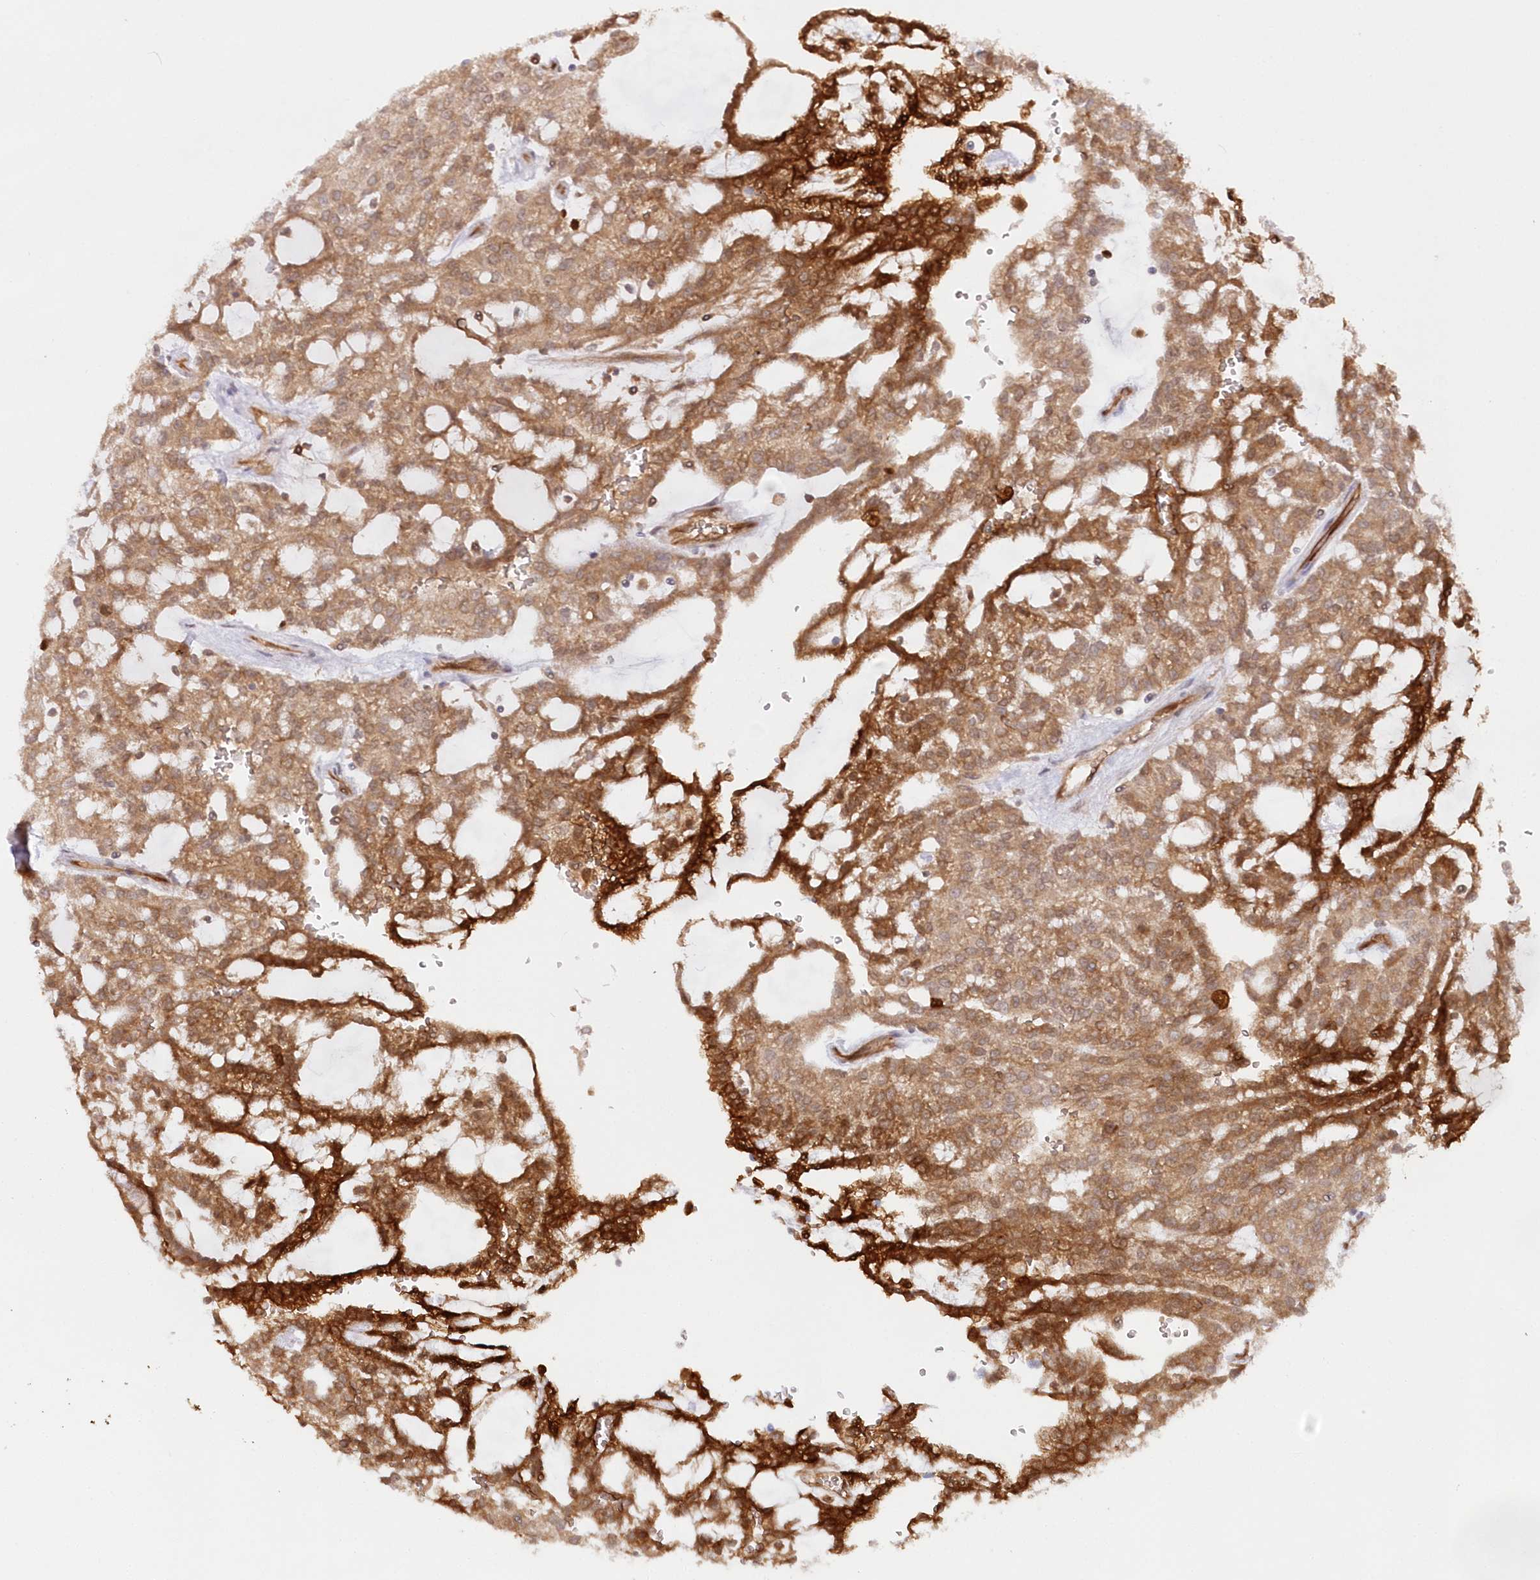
{"staining": {"intensity": "moderate", "quantity": ">75%", "location": "cytoplasmic/membranous"}, "tissue": "renal cancer", "cell_type": "Tumor cells", "image_type": "cancer", "snomed": [{"axis": "morphology", "description": "Adenocarcinoma, NOS"}, {"axis": "topography", "description": "Kidney"}], "caption": "Immunohistochemistry (IHC) photomicrograph of neoplastic tissue: renal cancer stained using IHC shows medium levels of moderate protein expression localized specifically in the cytoplasmic/membranous of tumor cells, appearing as a cytoplasmic/membranous brown color.", "gene": "GBE1", "patient": {"sex": "male", "age": 63}}